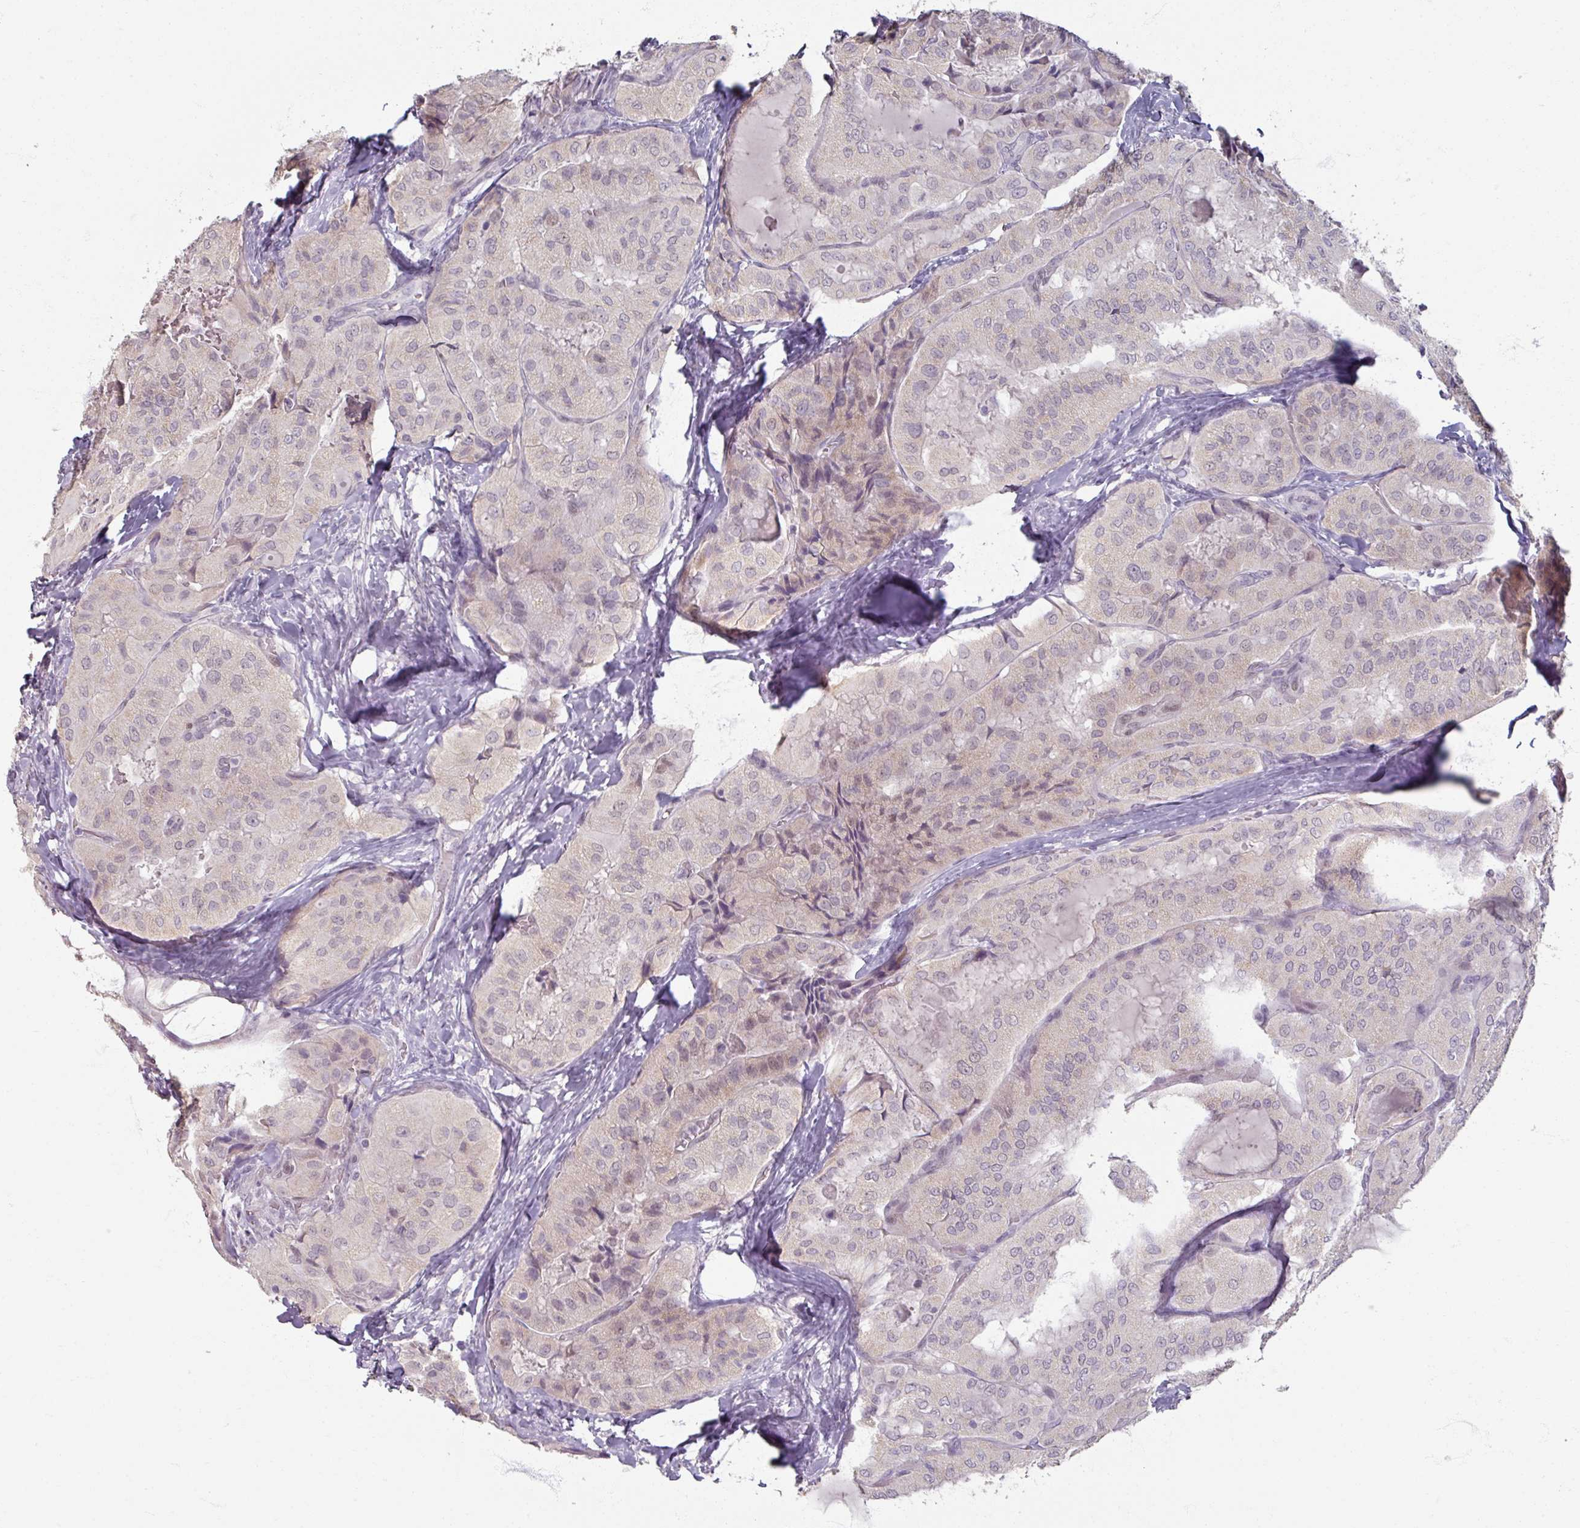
{"staining": {"intensity": "weak", "quantity": "<25%", "location": "cytoplasmic/membranous"}, "tissue": "thyroid cancer", "cell_type": "Tumor cells", "image_type": "cancer", "snomed": [{"axis": "morphology", "description": "Normal tissue, NOS"}, {"axis": "morphology", "description": "Papillary adenocarcinoma, NOS"}, {"axis": "topography", "description": "Thyroid gland"}], "caption": "Thyroid cancer was stained to show a protein in brown. There is no significant staining in tumor cells. (DAB (3,3'-diaminobenzidine) IHC visualized using brightfield microscopy, high magnification).", "gene": "SOX11", "patient": {"sex": "female", "age": 59}}